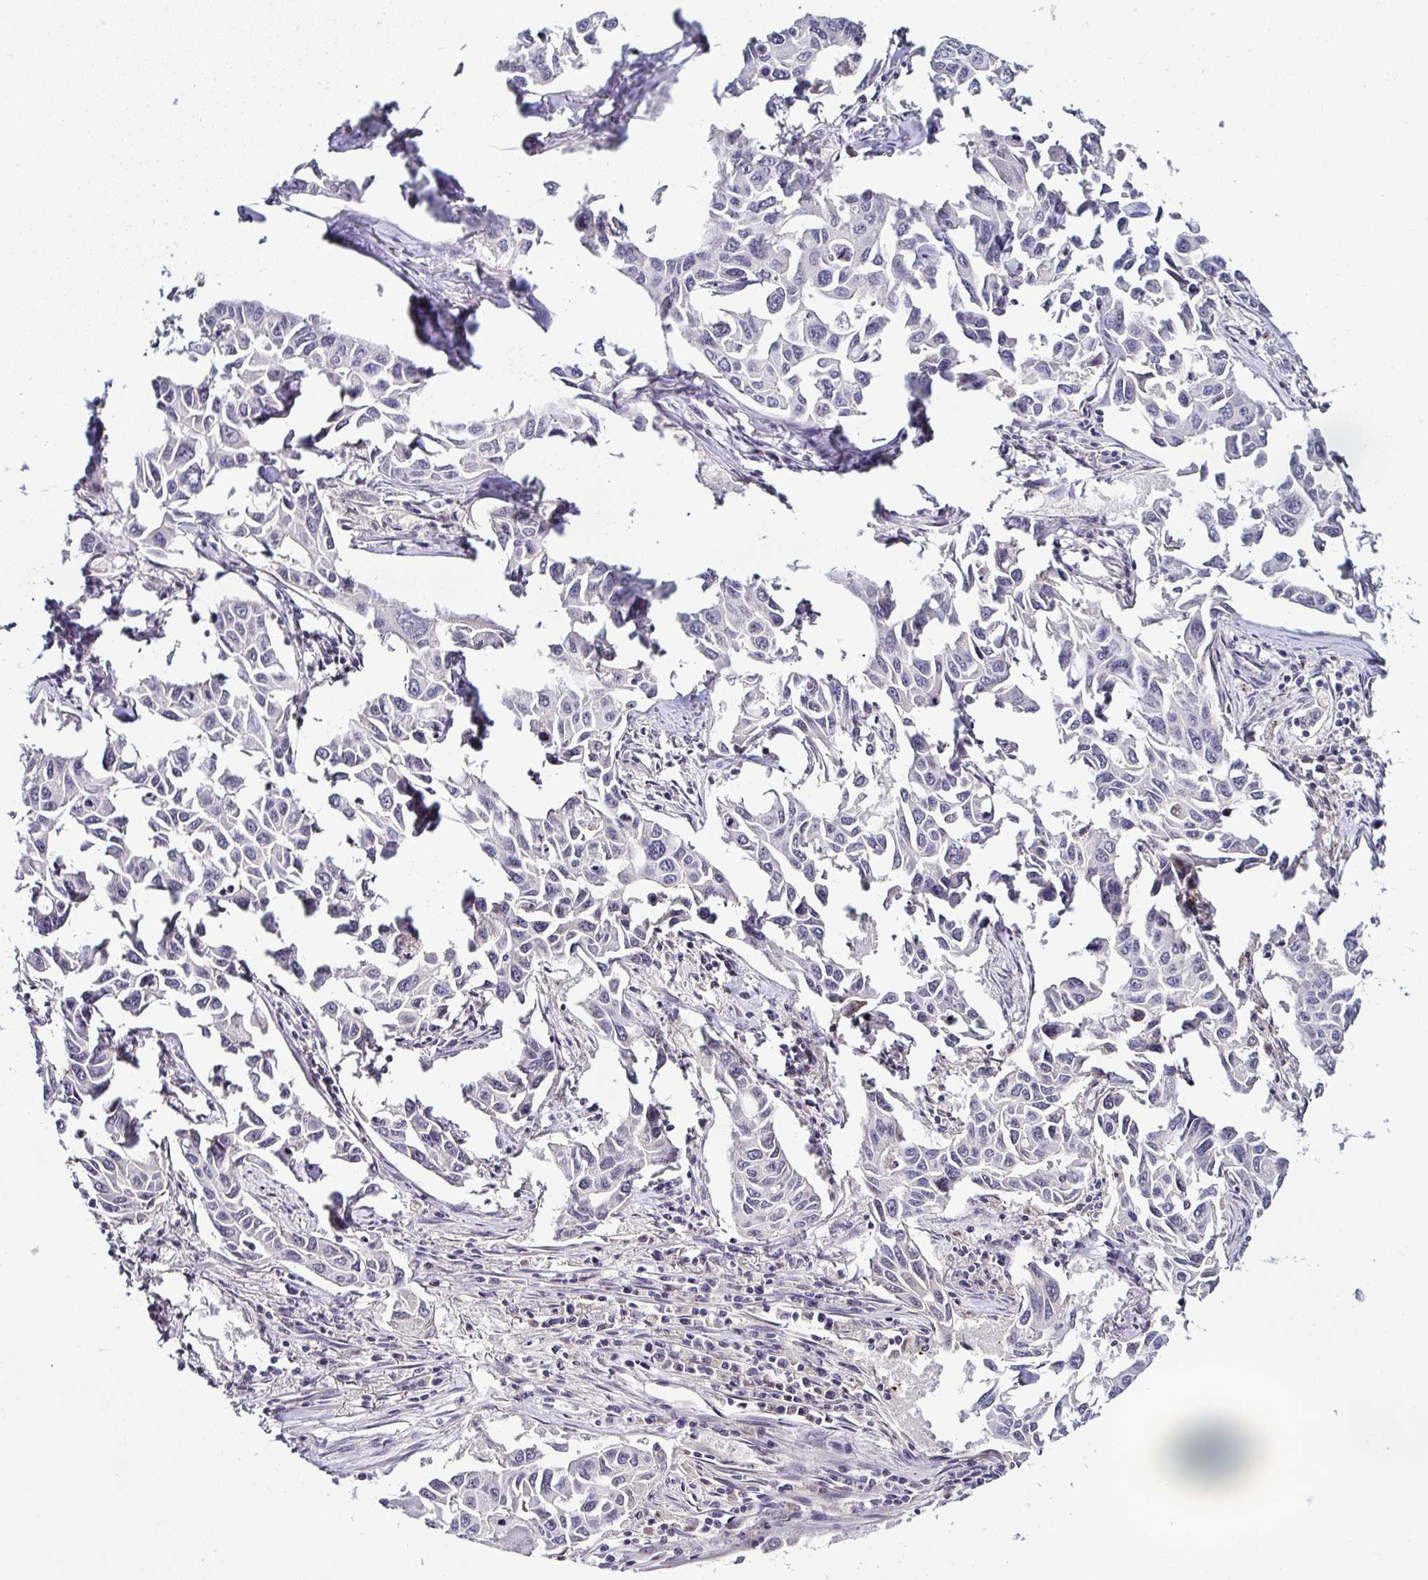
{"staining": {"intensity": "negative", "quantity": "none", "location": "none"}, "tissue": "lung cancer", "cell_type": "Tumor cells", "image_type": "cancer", "snomed": [{"axis": "morphology", "description": "Adenocarcinoma, NOS"}, {"axis": "topography", "description": "Lung"}], "caption": "A high-resolution photomicrograph shows immunohistochemistry staining of lung cancer (adenocarcinoma), which reveals no significant expression in tumor cells.", "gene": "SERPINB3", "patient": {"sex": "male", "age": 64}}